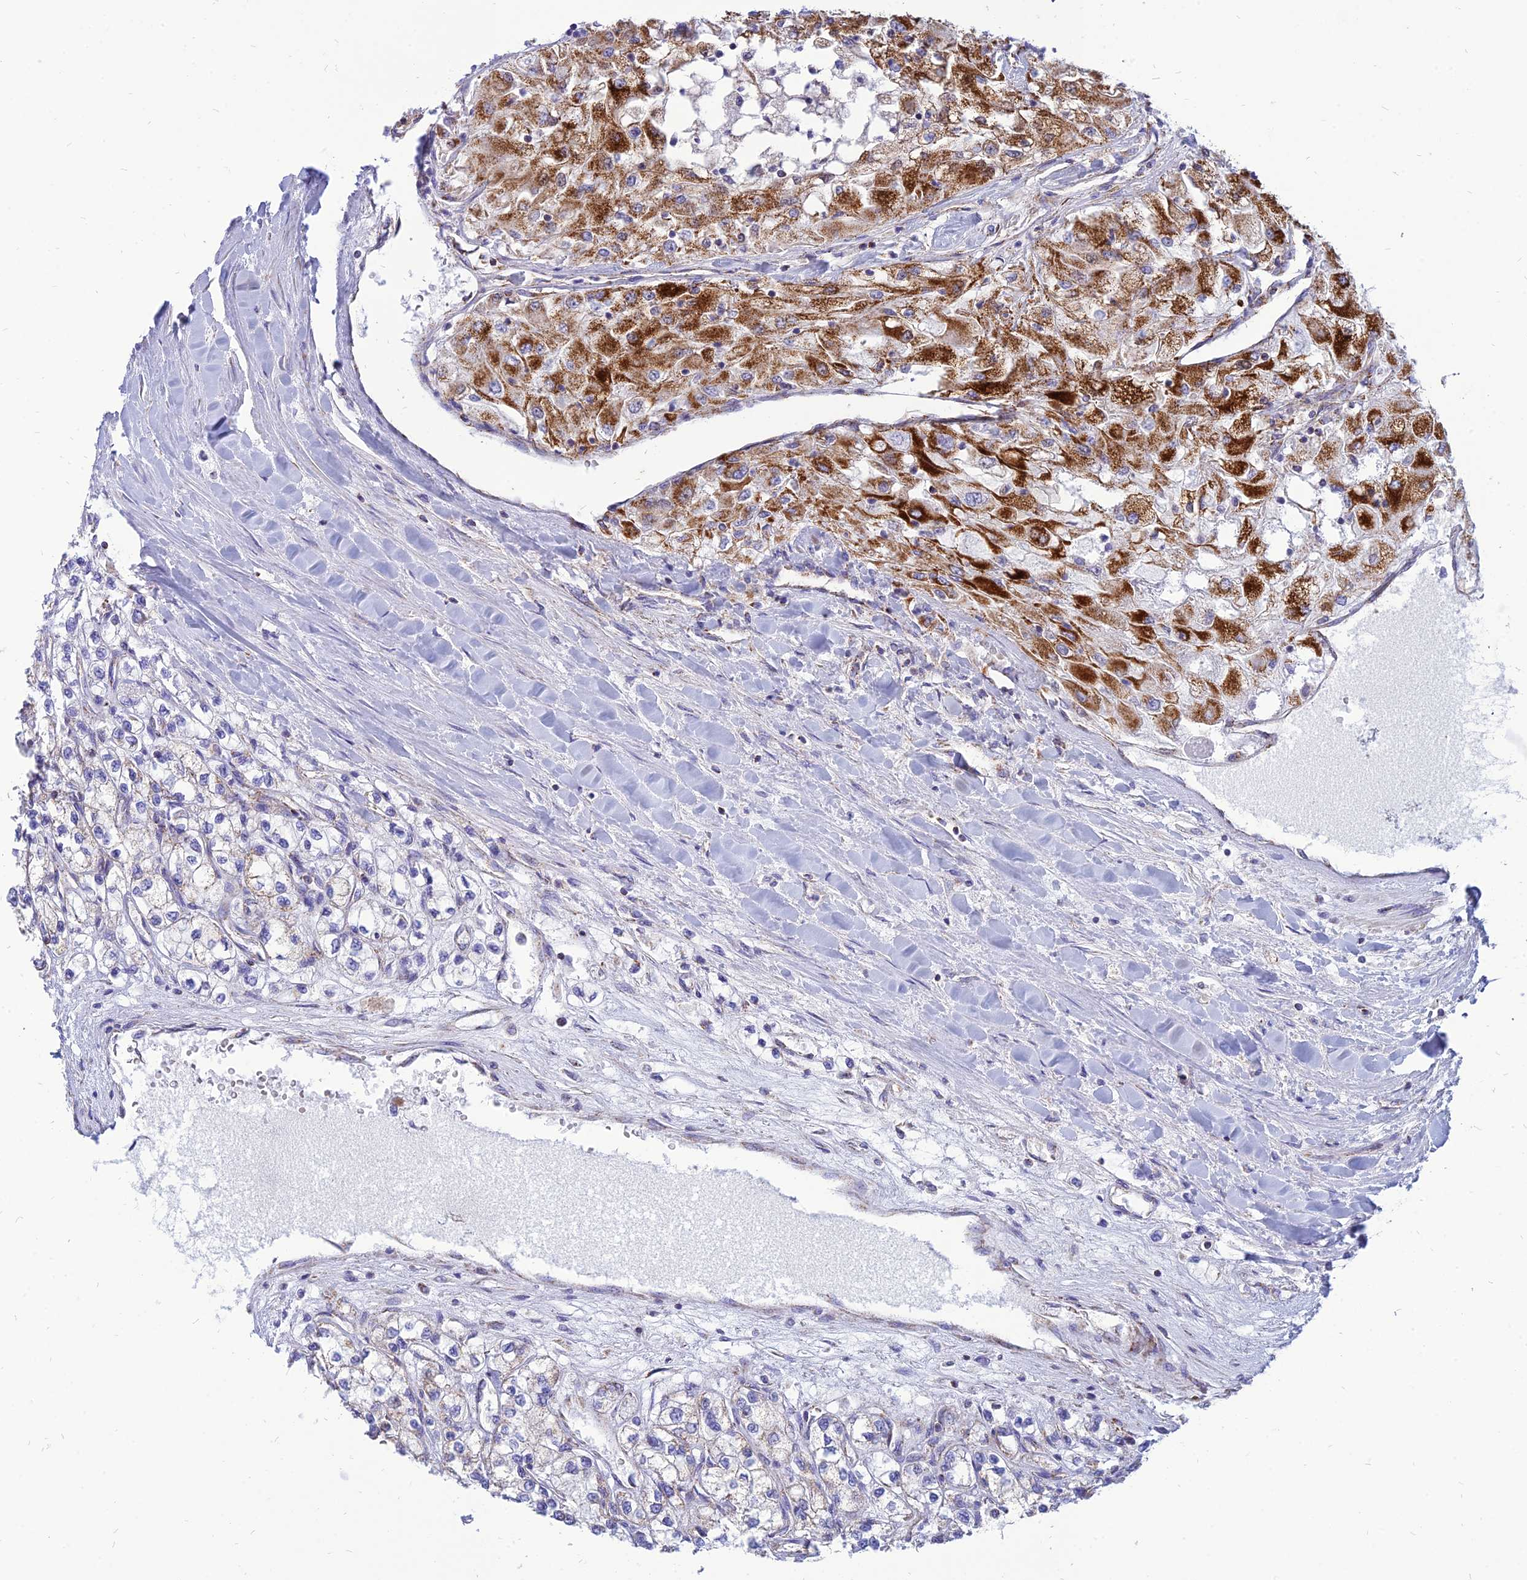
{"staining": {"intensity": "strong", "quantity": "<25%", "location": "cytoplasmic/membranous"}, "tissue": "renal cancer", "cell_type": "Tumor cells", "image_type": "cancer", "snomed": [{"axis": "morphology", "description": "Adenocarcinoma, NOS"}, {"axis": "topography", "description": "Kidney"}], "caption": "Protein analysis of renal cancer tissue demonstrates strong cytoplasmic/membranous staining in approximately <25% of tumor cells.", "gene": "PACC1", "patient": {"sex": "male", "age": 80}}